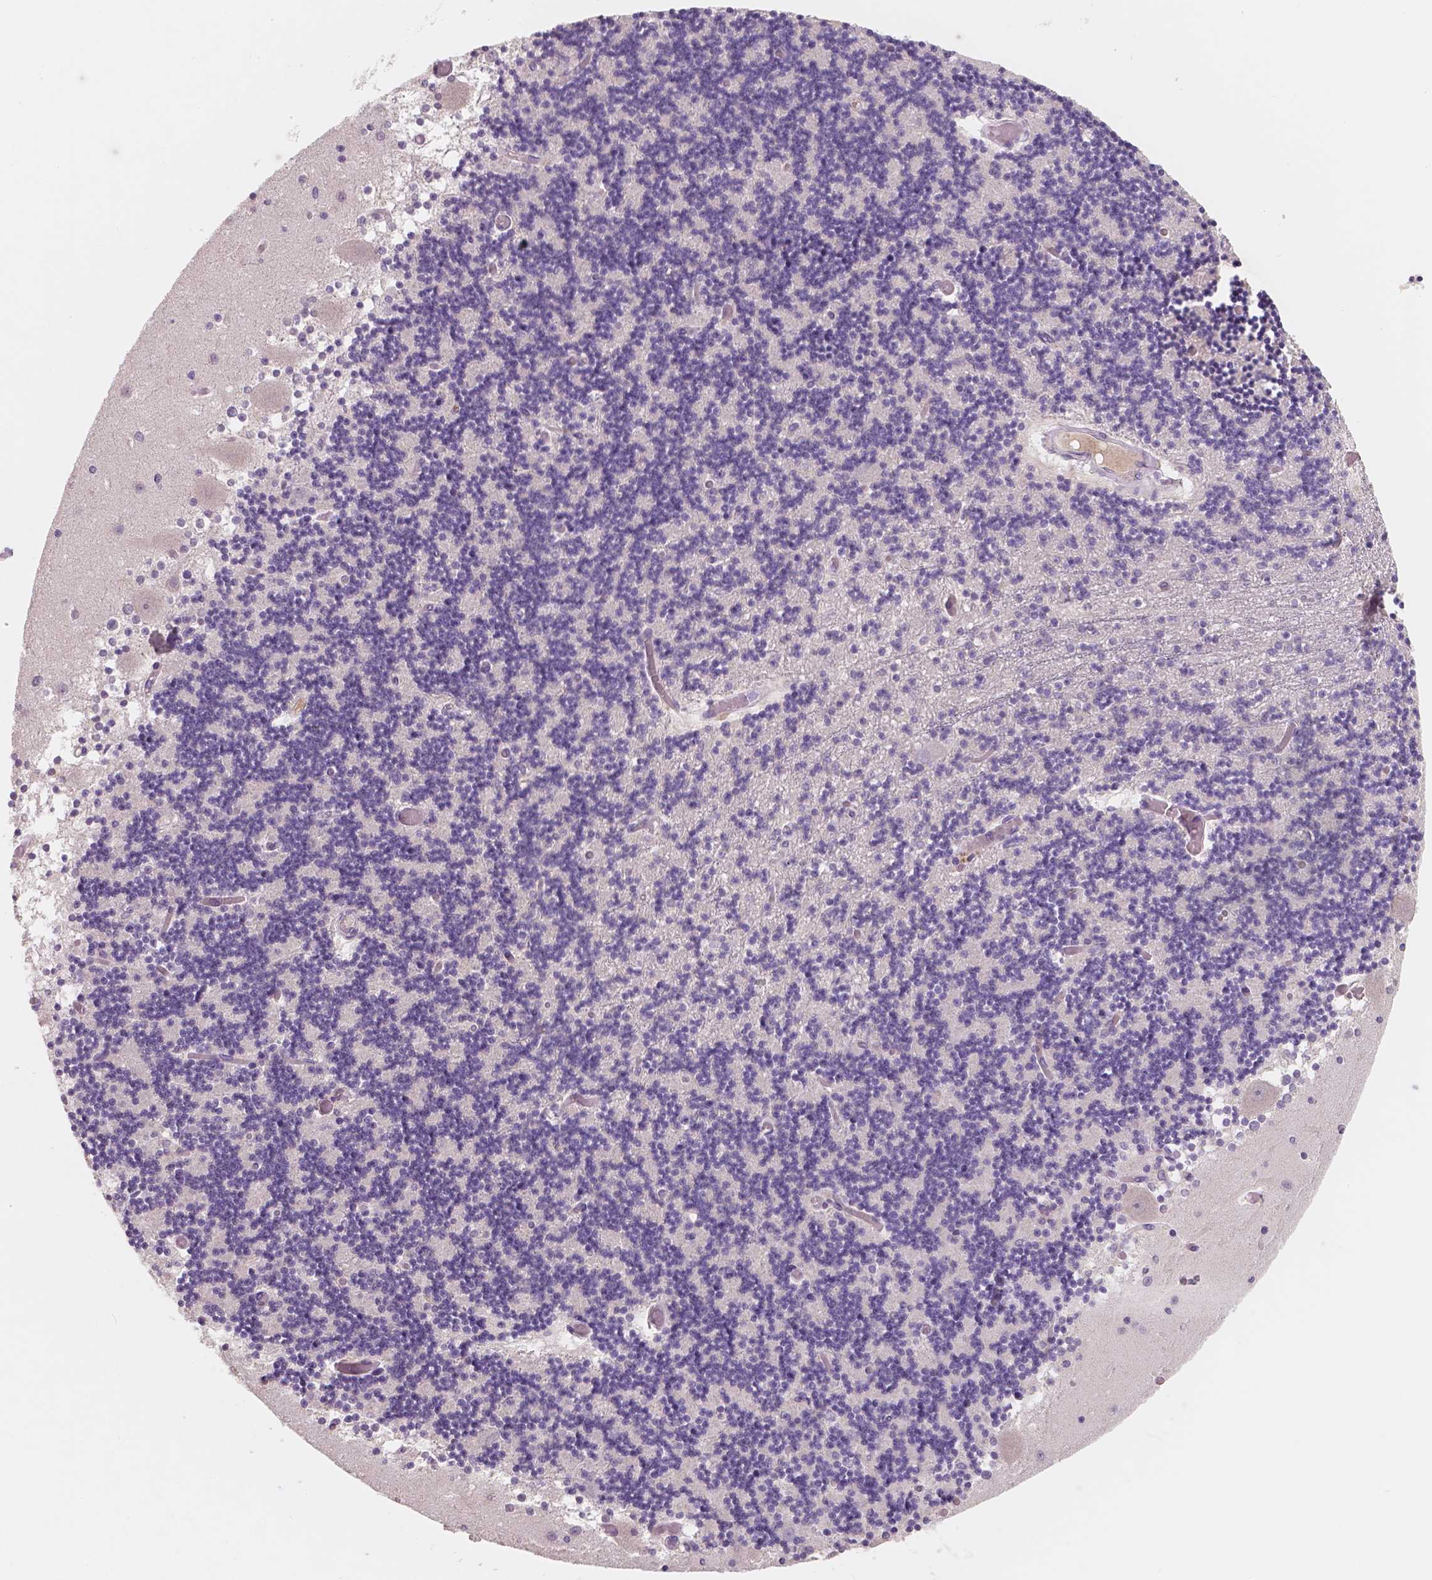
{"staining": {"intensity": "negative", "quantity": "none", "location": "none"}, "tissue": "cerebellum", "cell_type": "Cells in granular layer", "image_type": "normal", "snomed": [{"axis": "morphology", "description": "Normal tissue, NOS"}, {"axis": "topography", "description": "Cerebellum"}], "caption": "Benign cerebellum was stained to show a protein in brown. There is no significant staining in cells in granular layer.", "gene": "APOA4", "patient": {"sex": "female", "age": 28}}